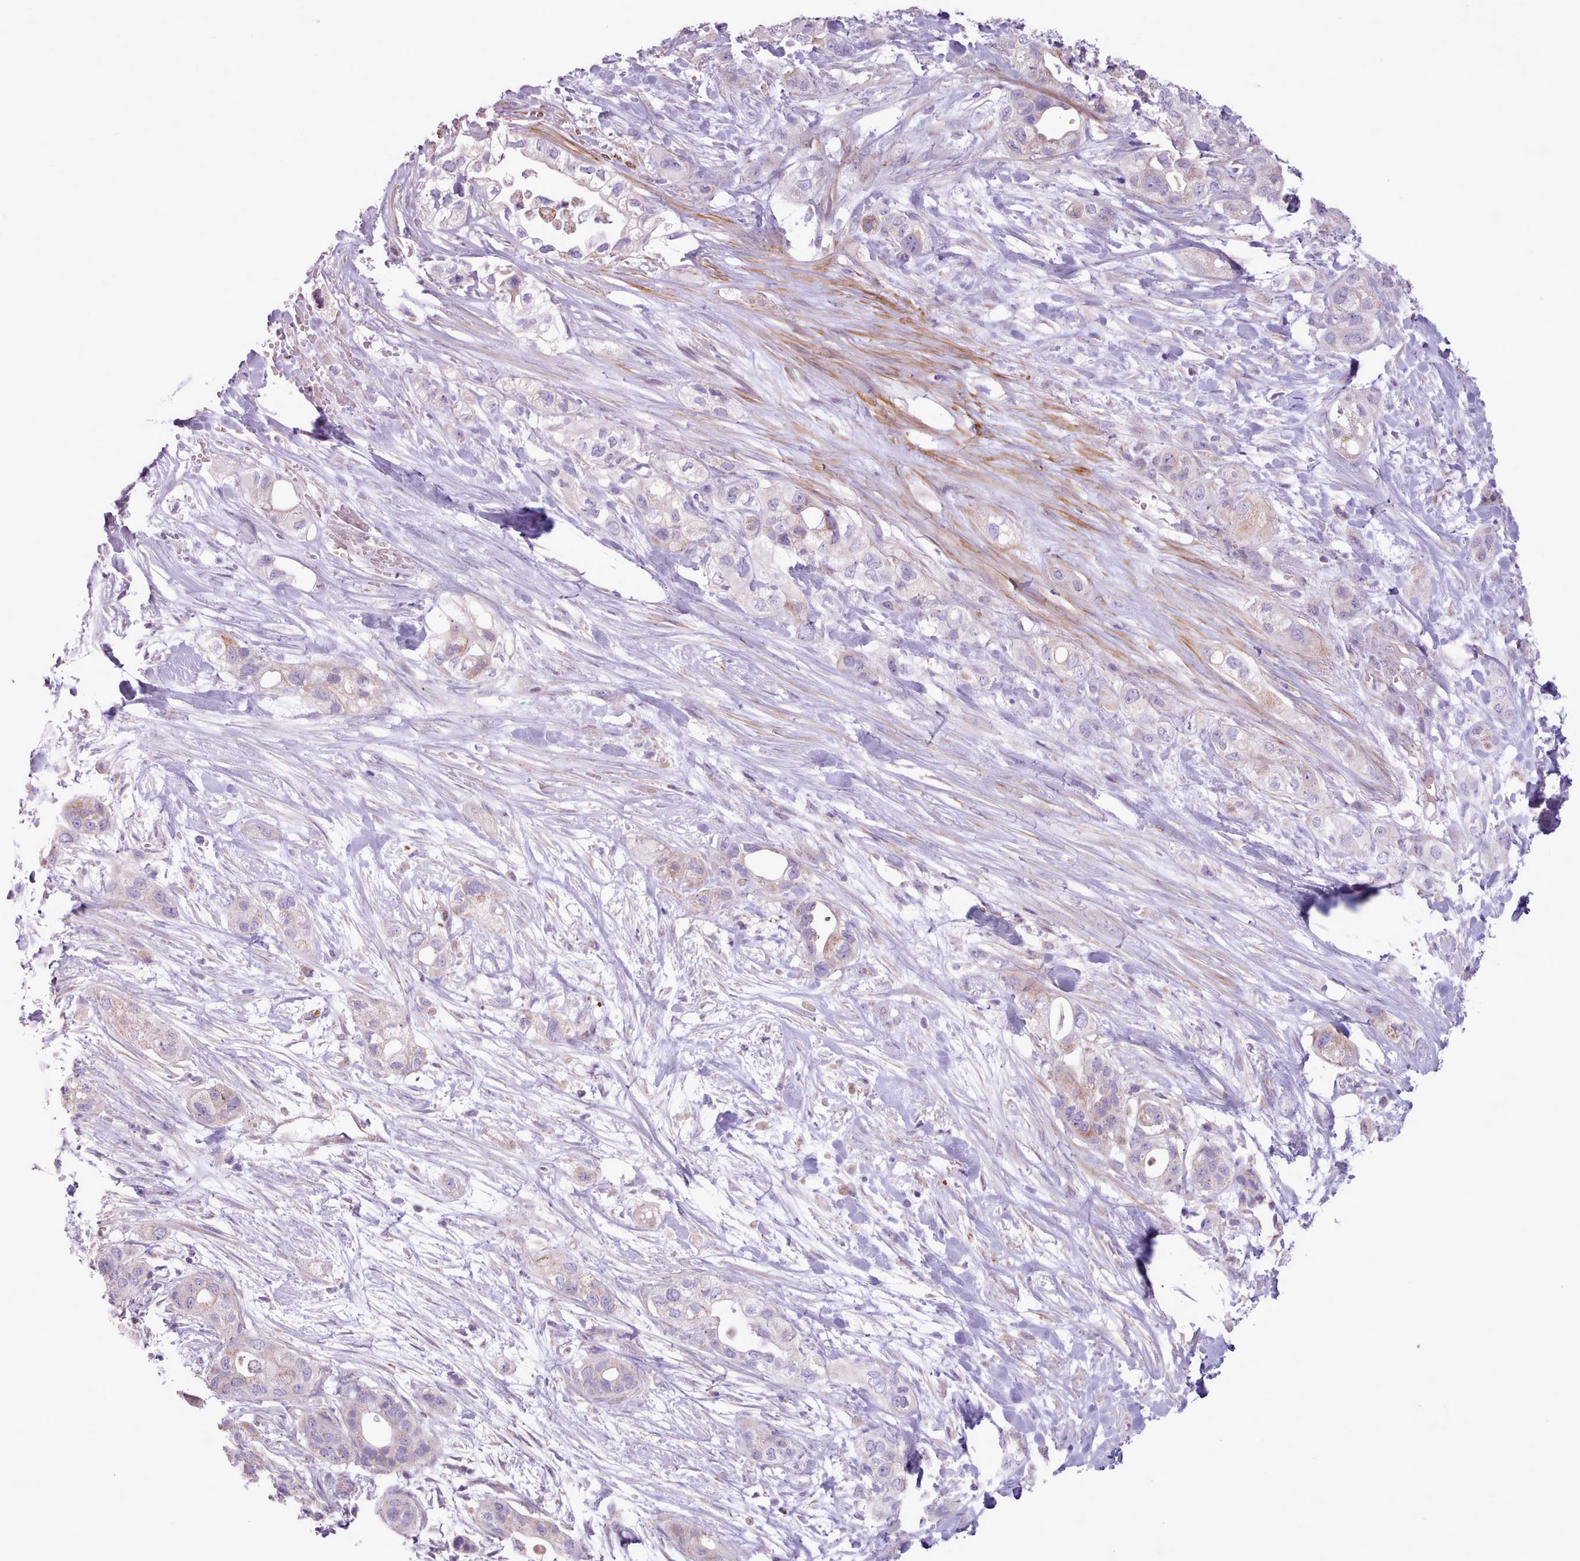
{"staining": {"intensity": "negative", "quantity": "none", "location": "none"}, "tissue": "pancreatic cancer", "cell_type": "Tumor cells", "image_type": "cancer", "snomed": [{"axis": "morphology", "description": "Adenocarcinoma, NOS"}, {"axis": "topography", "description": "Pancreas"}], "caption": "IHC of adenocarcinoma (pancreatic) reveals no positivity in tumor cells. The staining is performed using DAB brown chromogen with nuclei counter-stained in using hematoxylin.", "gene": "AVL9", "patient": {"sex": "male", "age": 44}}